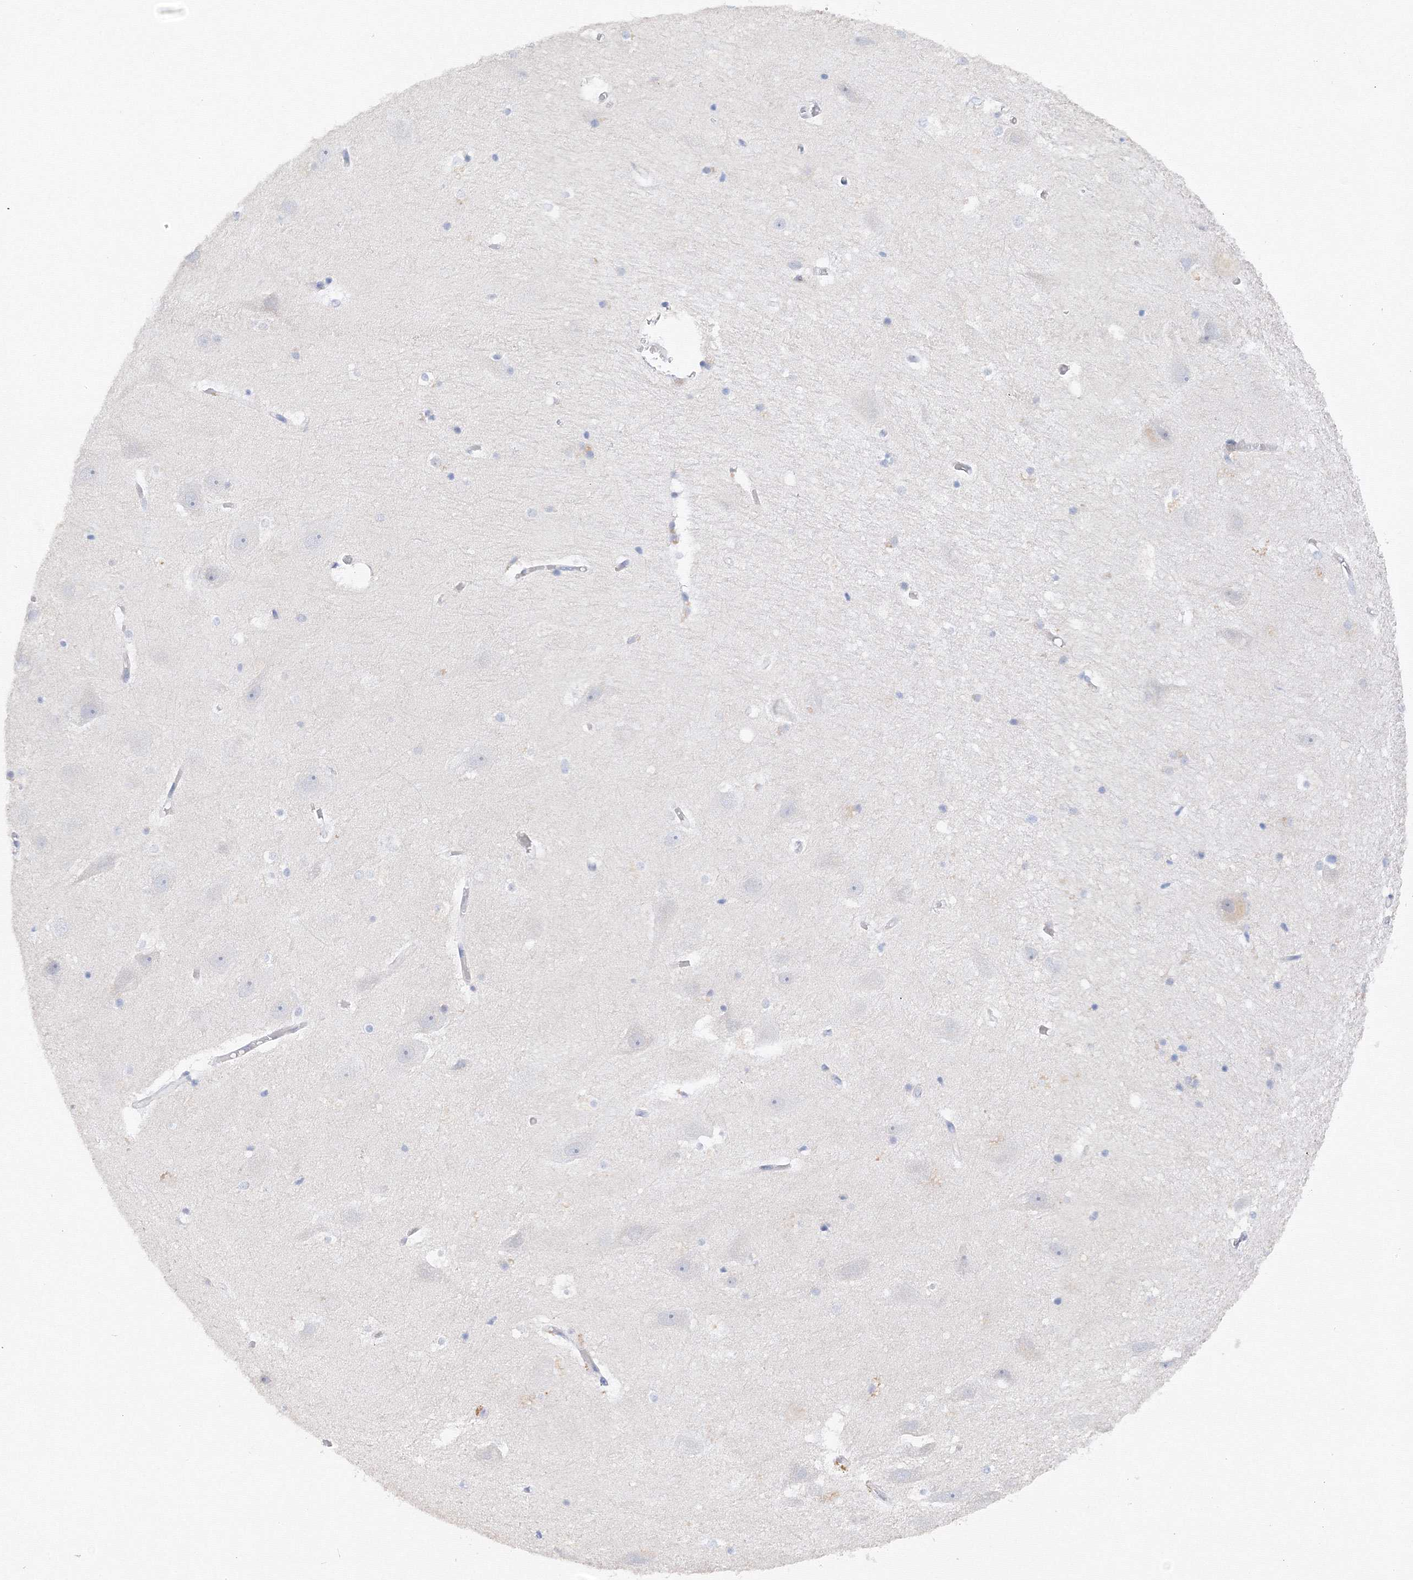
{"staining": {"intensity": "negative", "quantity": "none", "location": "none"}, "tissue": "hippocampus", "cell_type": "Glial cells", "image_type": "normal", "snomed": [{"axis": "morphology", "description": "Normal tissue, NOS"}, {"axis": "topography", "description": "Hippocampus"}], "caption": "Glial cells show no significant protein expression in normal hippocampus. The staining was performed using DAB (3,3'-diaminobenzidine) to visualize the protein expression in brown, while the nuclei were stained in blue with hematoxylin (Magnification: 20x).", "gene": "TAMM41", "patient": {"sex": "female", "age": 52}}